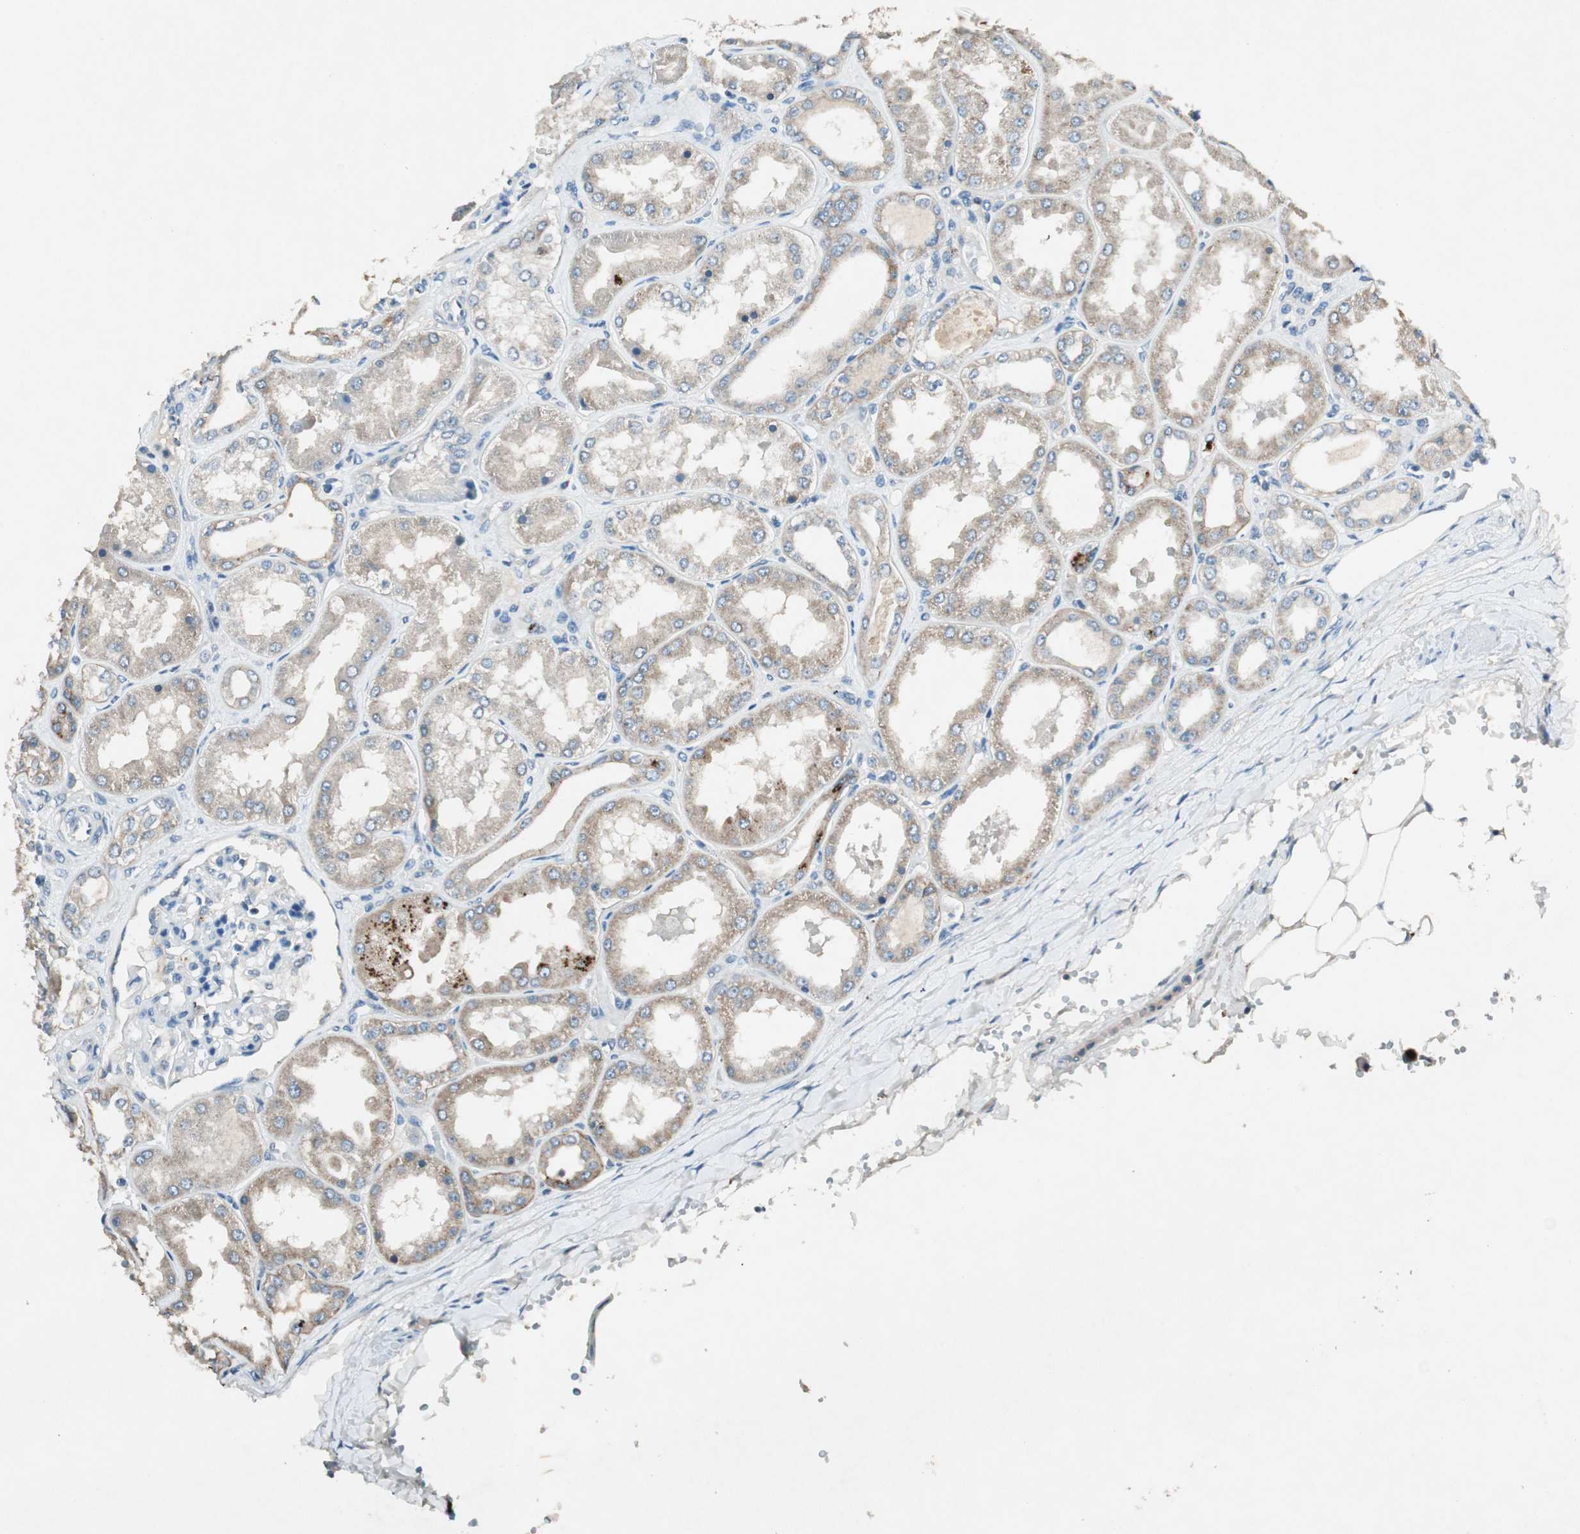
{"staining": {"intensity": "negative", "quantity": "none", "location": "none"}, "tissue": "kidney", "cell_type": "Cells in glomeruli", "image_type": "normal", "snomed": [{"axis": "morphology", "description": "Normal tissue, NOS"}, {"axis": "topography", "description": "Kidney"}], "caption": "Kidney was stained to show a protein in brown. There is no significant staining in cells in glomeruli. (Stains: DAB (3,3'-diaminobenzidine) IHC with hematoxylin counter stain, Microscopy: brightfield microscopy at high magnification).", "gene": "NKAIN1", "patient": {"sex": "female", "age": 56}}